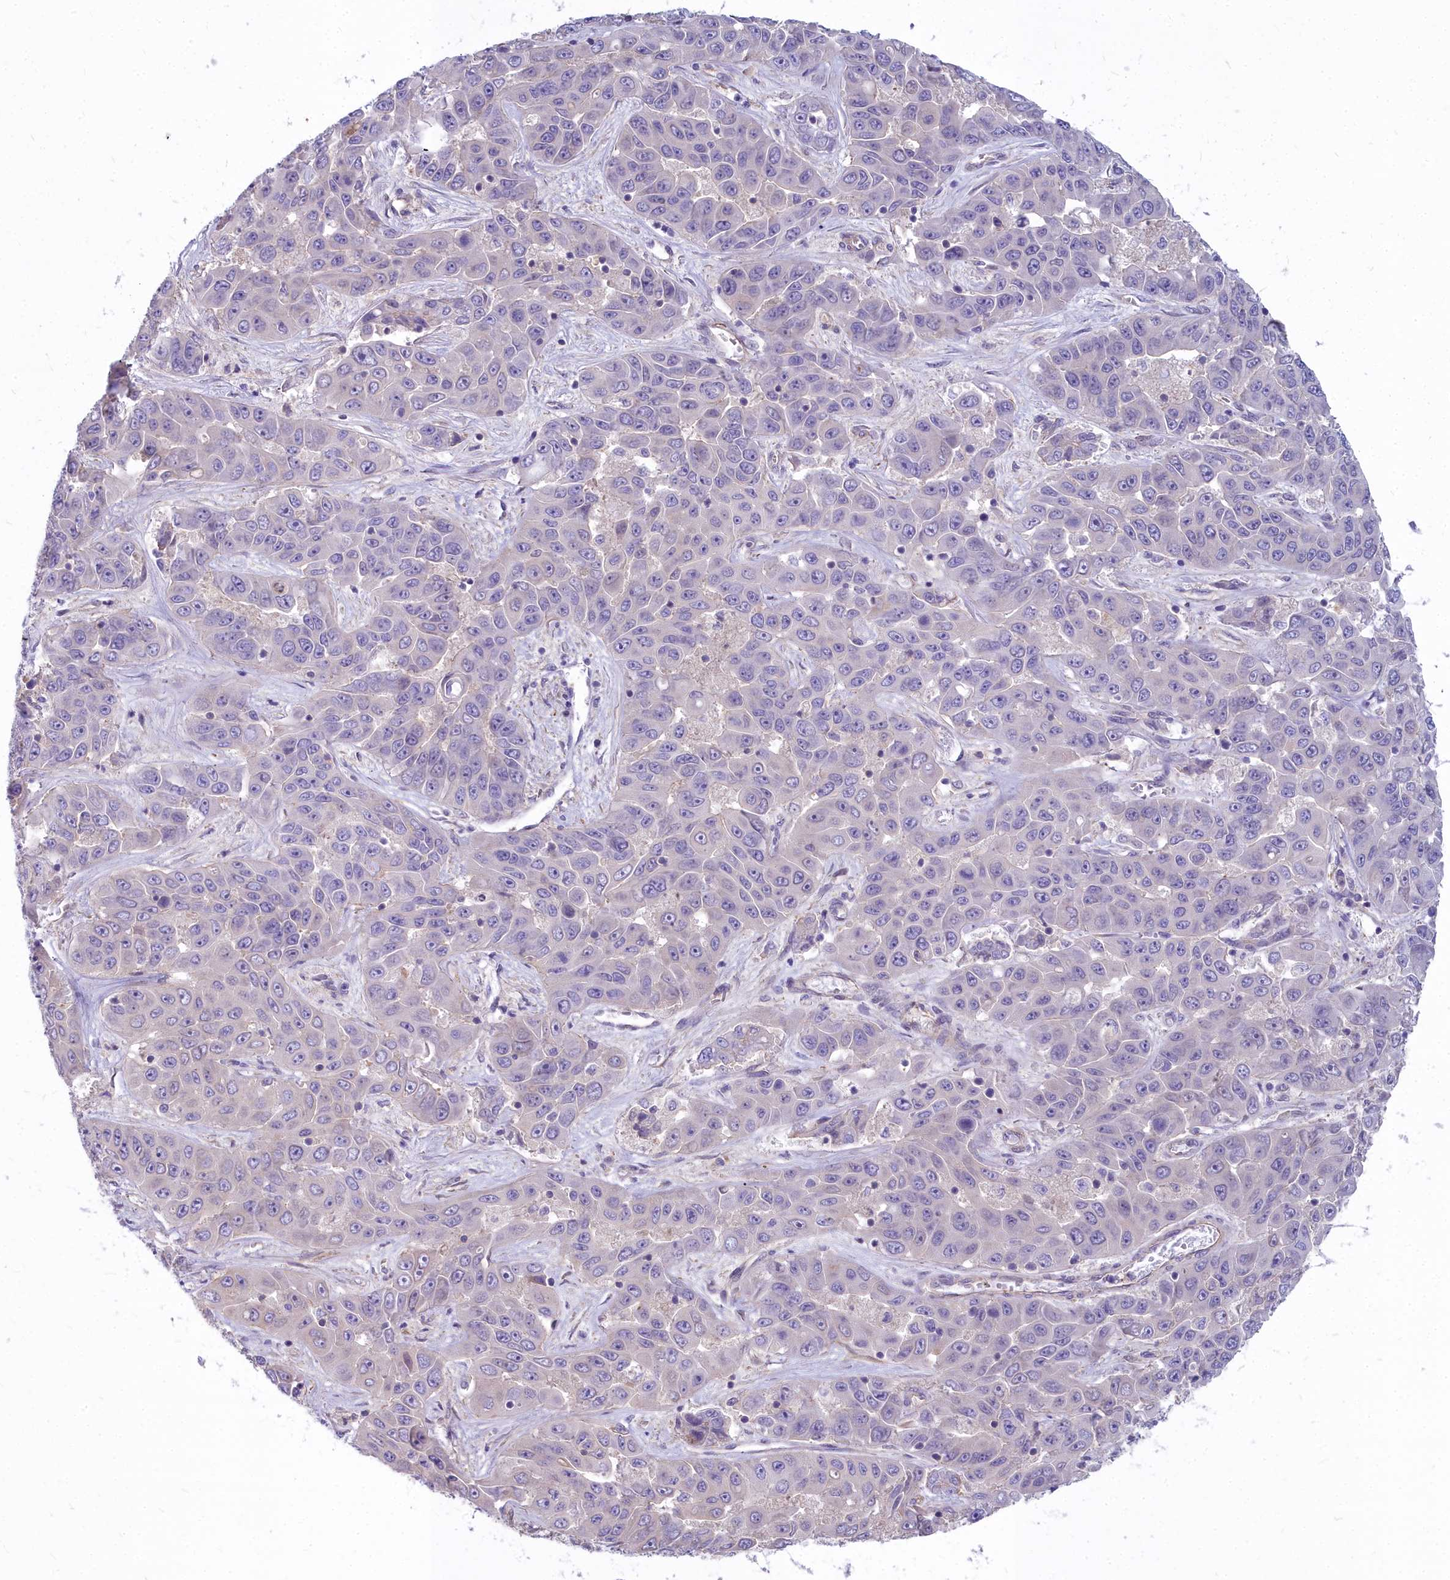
{"staining": {"intensity": "negative", "quantity": "none", "location": "none"}, "tissue": "liver cancer", "cell_type": "Tumor cells", "image_type": "cancer", "snomed": [{"axis": "morphology", "description": "Cholangiocarcinoma"}, {"axis": "topography", "description": "Liver"}], "caption": "High power microscopy photomicrograph of an immunohistochemistry photomicrograph of cholangiocarcinoma (liver), revealing no significant expression in tumor cells.", "gene": "HLA-DOA", "patient": {"sex": "female", "age": 52}}